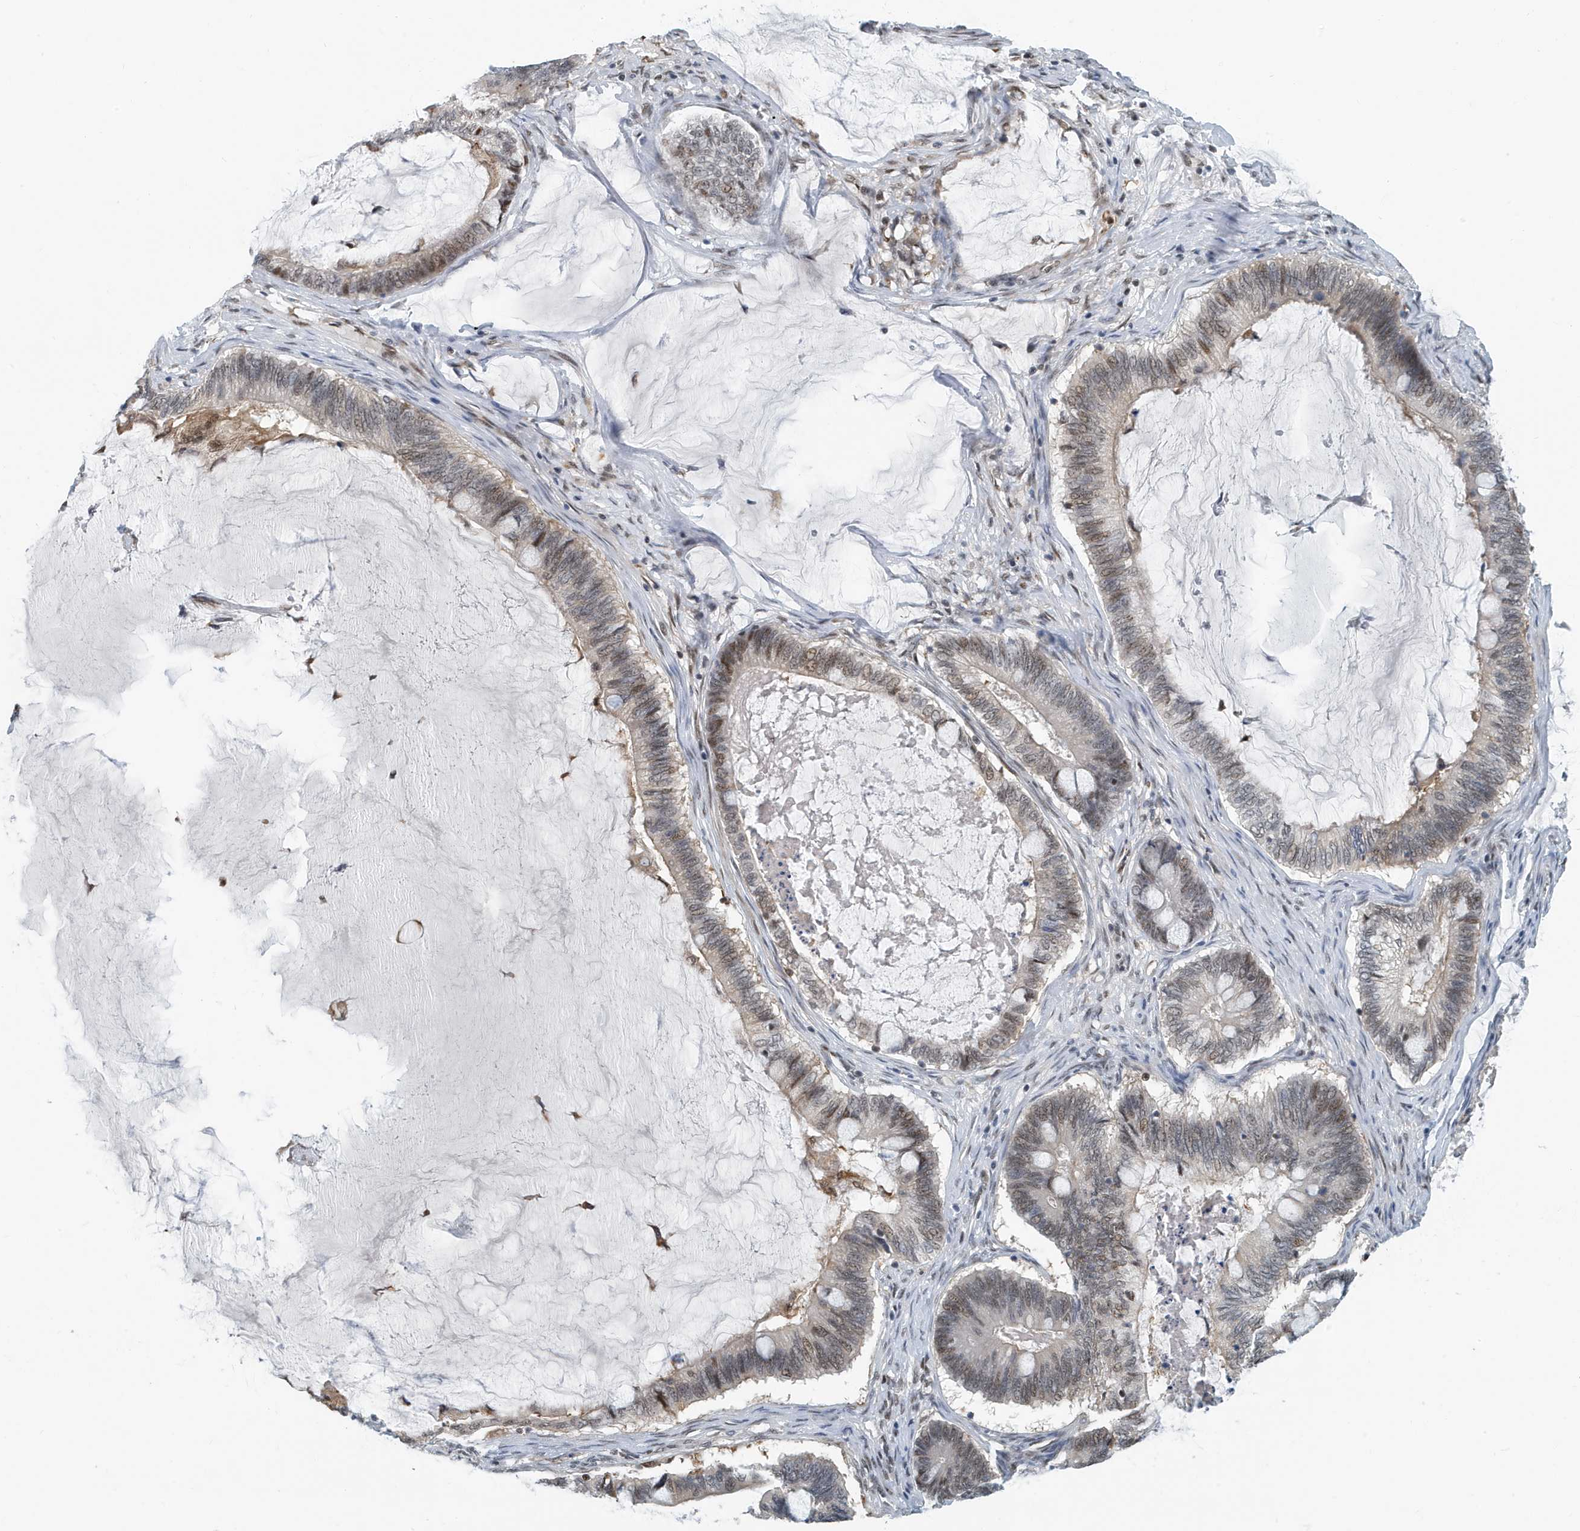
{"staining": {"intensity": "weak", "quantity": ">75%", "location": "nuclear"}, "tissue": "ovarian cancer", "cell_type": "Tumor cells", "image_type": "cancer", "snomed": [{"axis": "morphology", "description": "Cystadenocarcinoma, mucinous, NOS"}, {"axis": "topography", "description": "Ovary"}], "caption": "A histopathology image showing weak nuclear staining in approximately >75% of tumor cells in ovarian cancer (mucinous cystadenocarcinoma), as visualized by brown immunohistochemical staining.", "gene": "KIF15", "patient": {"sex": "female", "age": 61}}